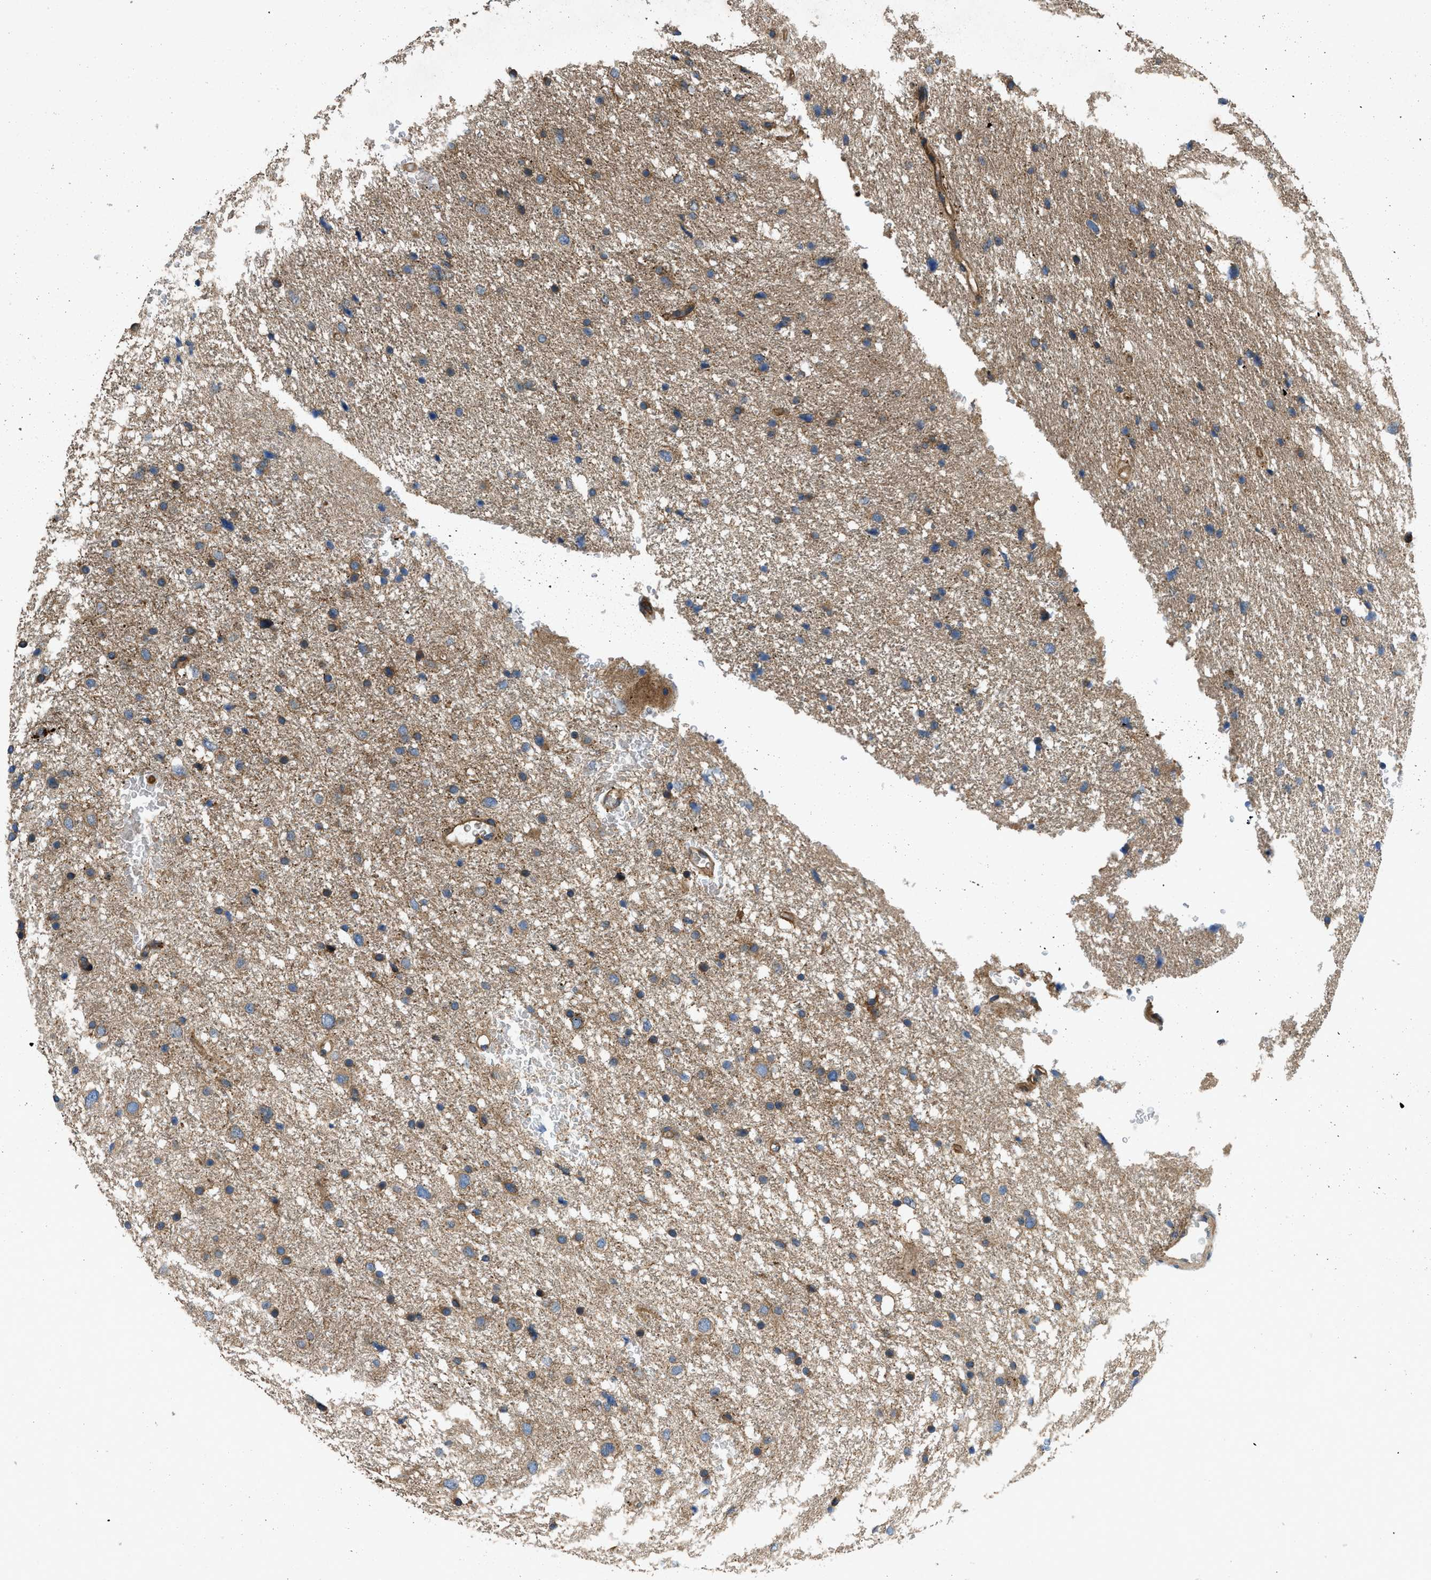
{"staining": {"intensity": "weak", "quantity": "25%-75%", "location": "cytoplasmic/membranous"}, "tissue": "glioma", "cell_type": "Tumor cells", "image_type": "cancer", "snomed": [{"axis": "morphology", "description": "Glioma, malignant, Low grade"}, {"axis": "topography", "description": "Brain"}], "caption": "Glioma stained for a protein (brown) shows weak cytoplasmic/membranous positive positivity in about 25%-75% of tumor cells.", "gene": "CNNM3", "patient": {"sex": "female", "age": 37}}